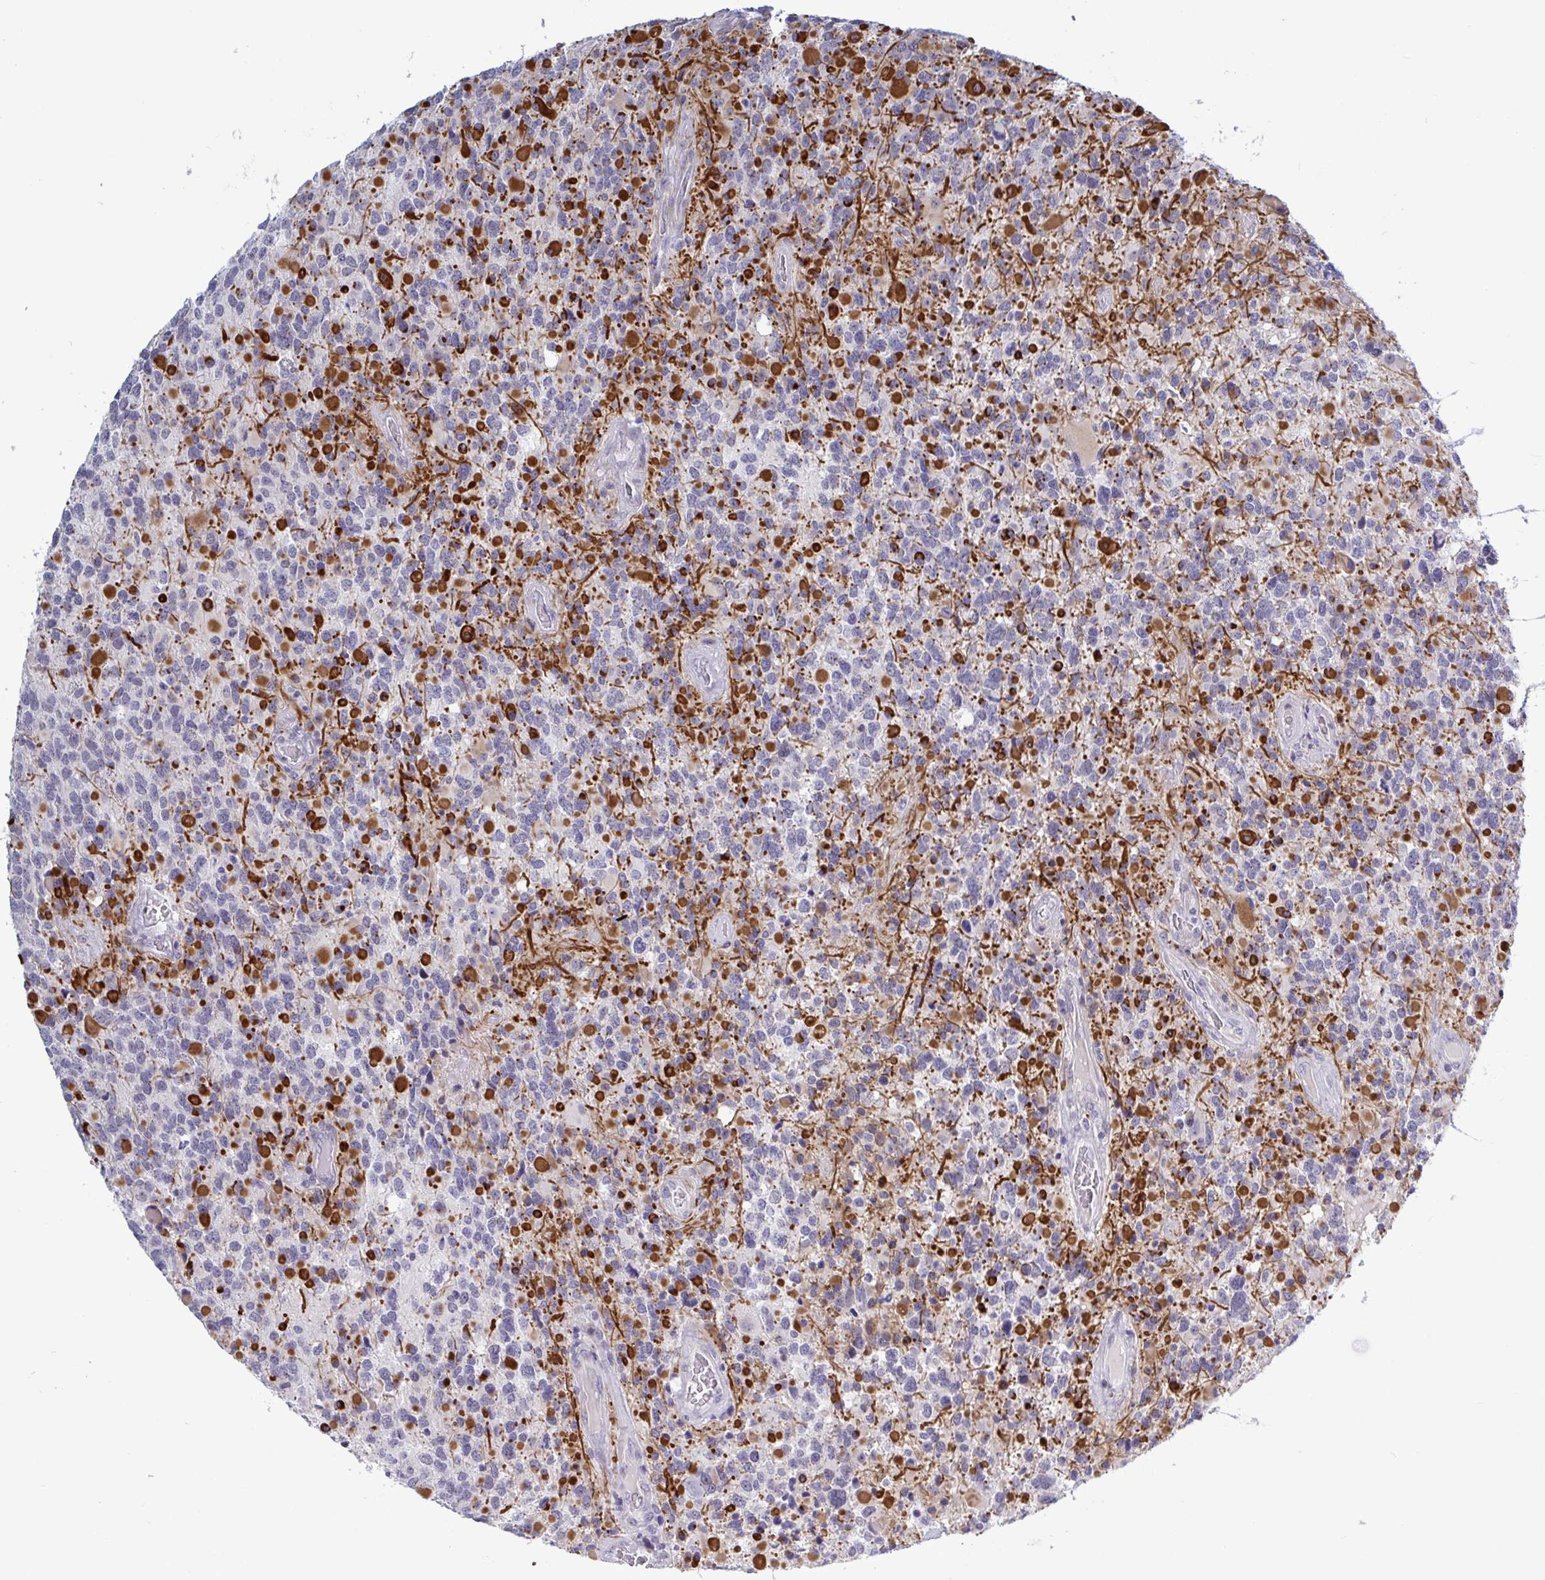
{"staining": {"intensity": "negative", "quantity": "none", "location": "none"}, "tissue": "glioma", "cell_type": "Tumor cells", "image_type": "cancer", "snomed": [{"axis": "morphology", "description": "Glioma, malignant, High grade"}, {"axis": "topography", "description": "Brain"}], "caption": "An IHC image of glioma is shown. There is no staining in tumor cells of glioma. The staining was performed using DAB (3,3'-diaminobenzidine) to visualize the protein expression in brown, while the nuclei were stained in blue with hematoxylin (Magnification: 20x).", "gene": "TCEAL8", "patient": {"sex": "female", "age": 40}}